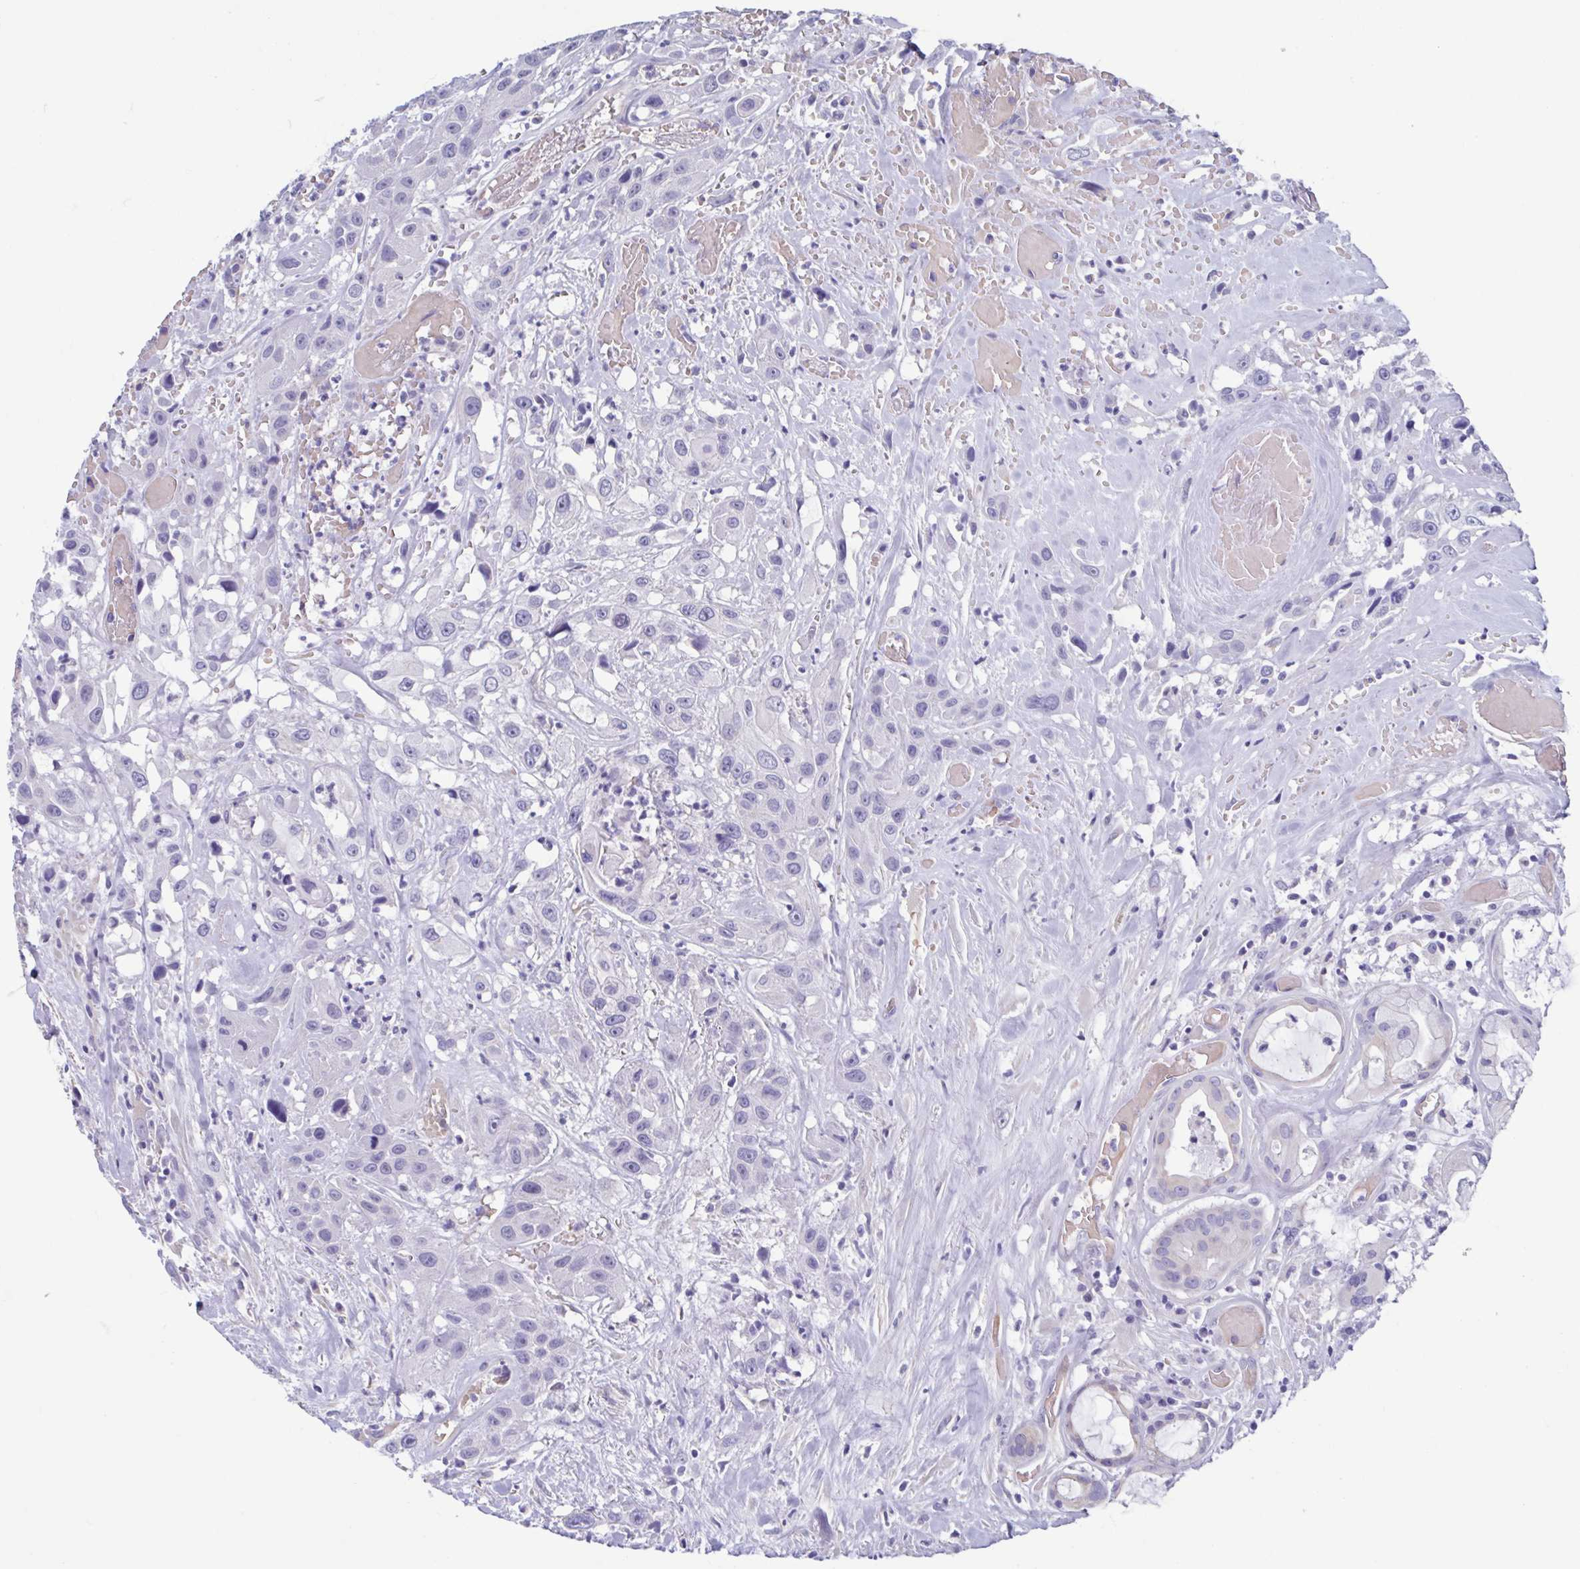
{"staining": {"intensity": "negative", "quantity": "none", "location": "none"}, "tissue": "head and neck cancer", "cell_type": "Tumor cells", "image_type": "cancer", "snomed": [{"axis": "morphology", "description": "Squamous cell carcinoma, NOS"}, {"axis": "topography", "description": "Head-Neck"}], "caption": "DAB immunohistochemical staining of head and neck cancer (squamous cell carcinoma) exhibits no significant expression in tumor cells.", "gene": "MORC4", "patient": {"sex": "male", "age": 57}}